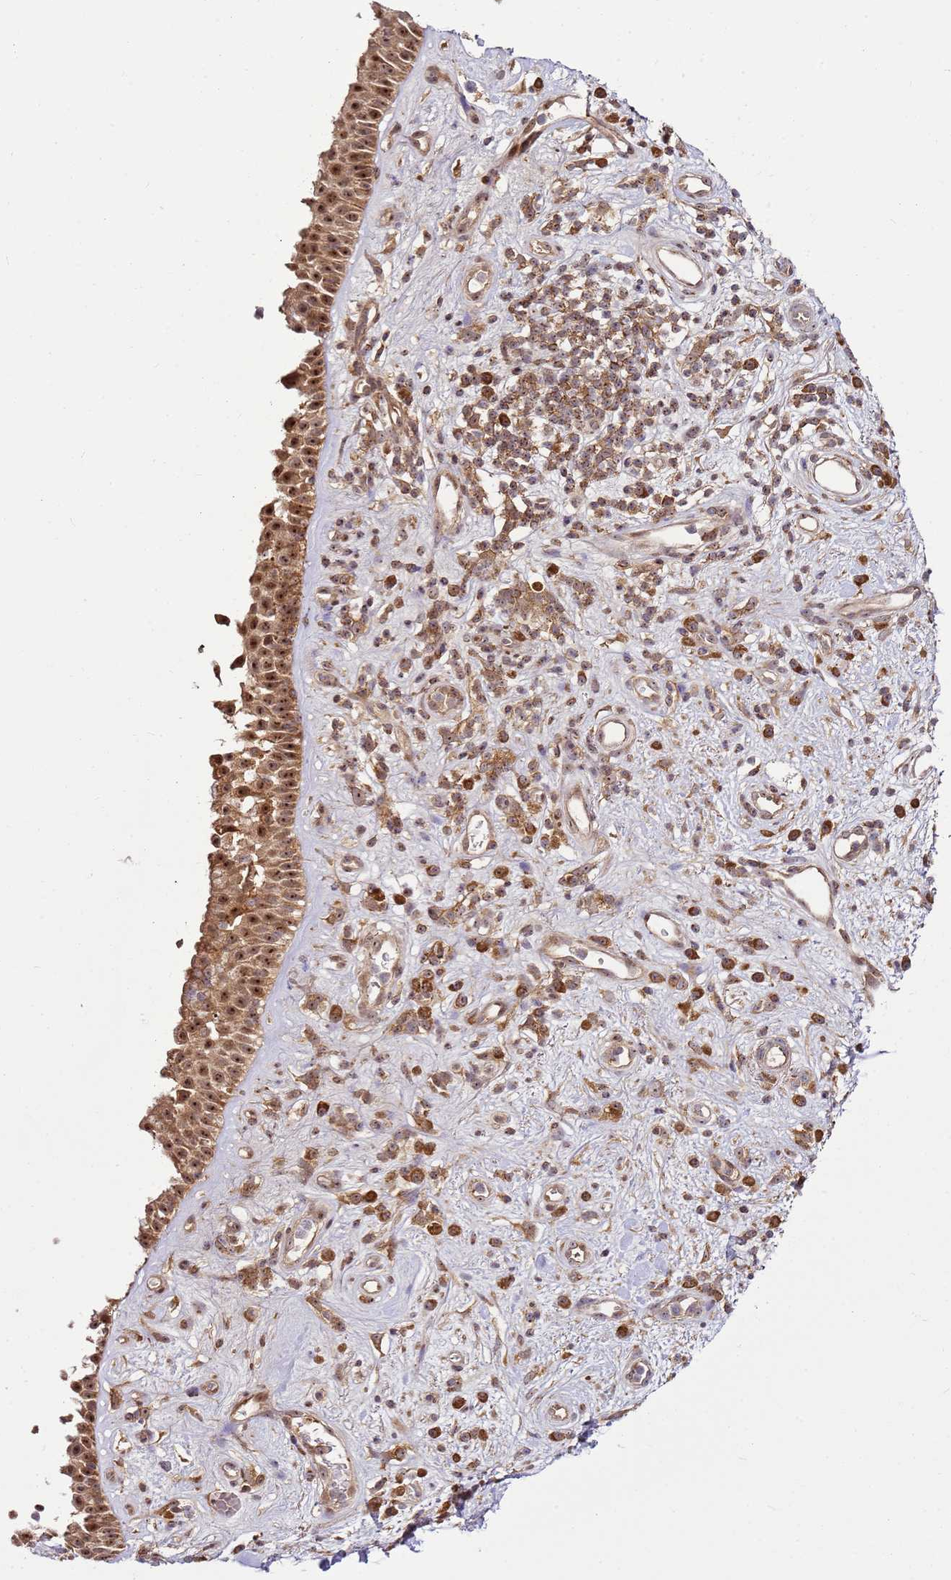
{"staining": {"intensity": "moderate", "quantity": ">75%", "location": "cytoplasmic/membranous,nuclear"}, "tissue": "nasopharynx", "cell_type": "Respiratory epithelial cells", "image_type": "normal", "snomed": [{"axis": "morphology", "description": "Normal tissue, NOS"}, {"axis": "morphology", "description": "Squamous cell carcinoma, NOS"}, {"axis": "topography", "description": "Nasopharynx"}, {"axis": "topography", "description": "Head-Neck"}], "caption": "Immunohistochemistry (IHC) staining of benign nasopharynx, which demonstrates medium levels of moderate cytoplasmic/membranous,nuclear positivity in about >75% of respiratory epithelial cells indicating moderate cytoplasmic/membranous,nuclear protein staining. The staining was performed using DAB (3,3'-diaminobenzidine) (brown) for protein detection and nuclei were counterstained in hematoxylin (blue).", "gene": "RASA3", "patient": {"sex": "male", "age": 85}}